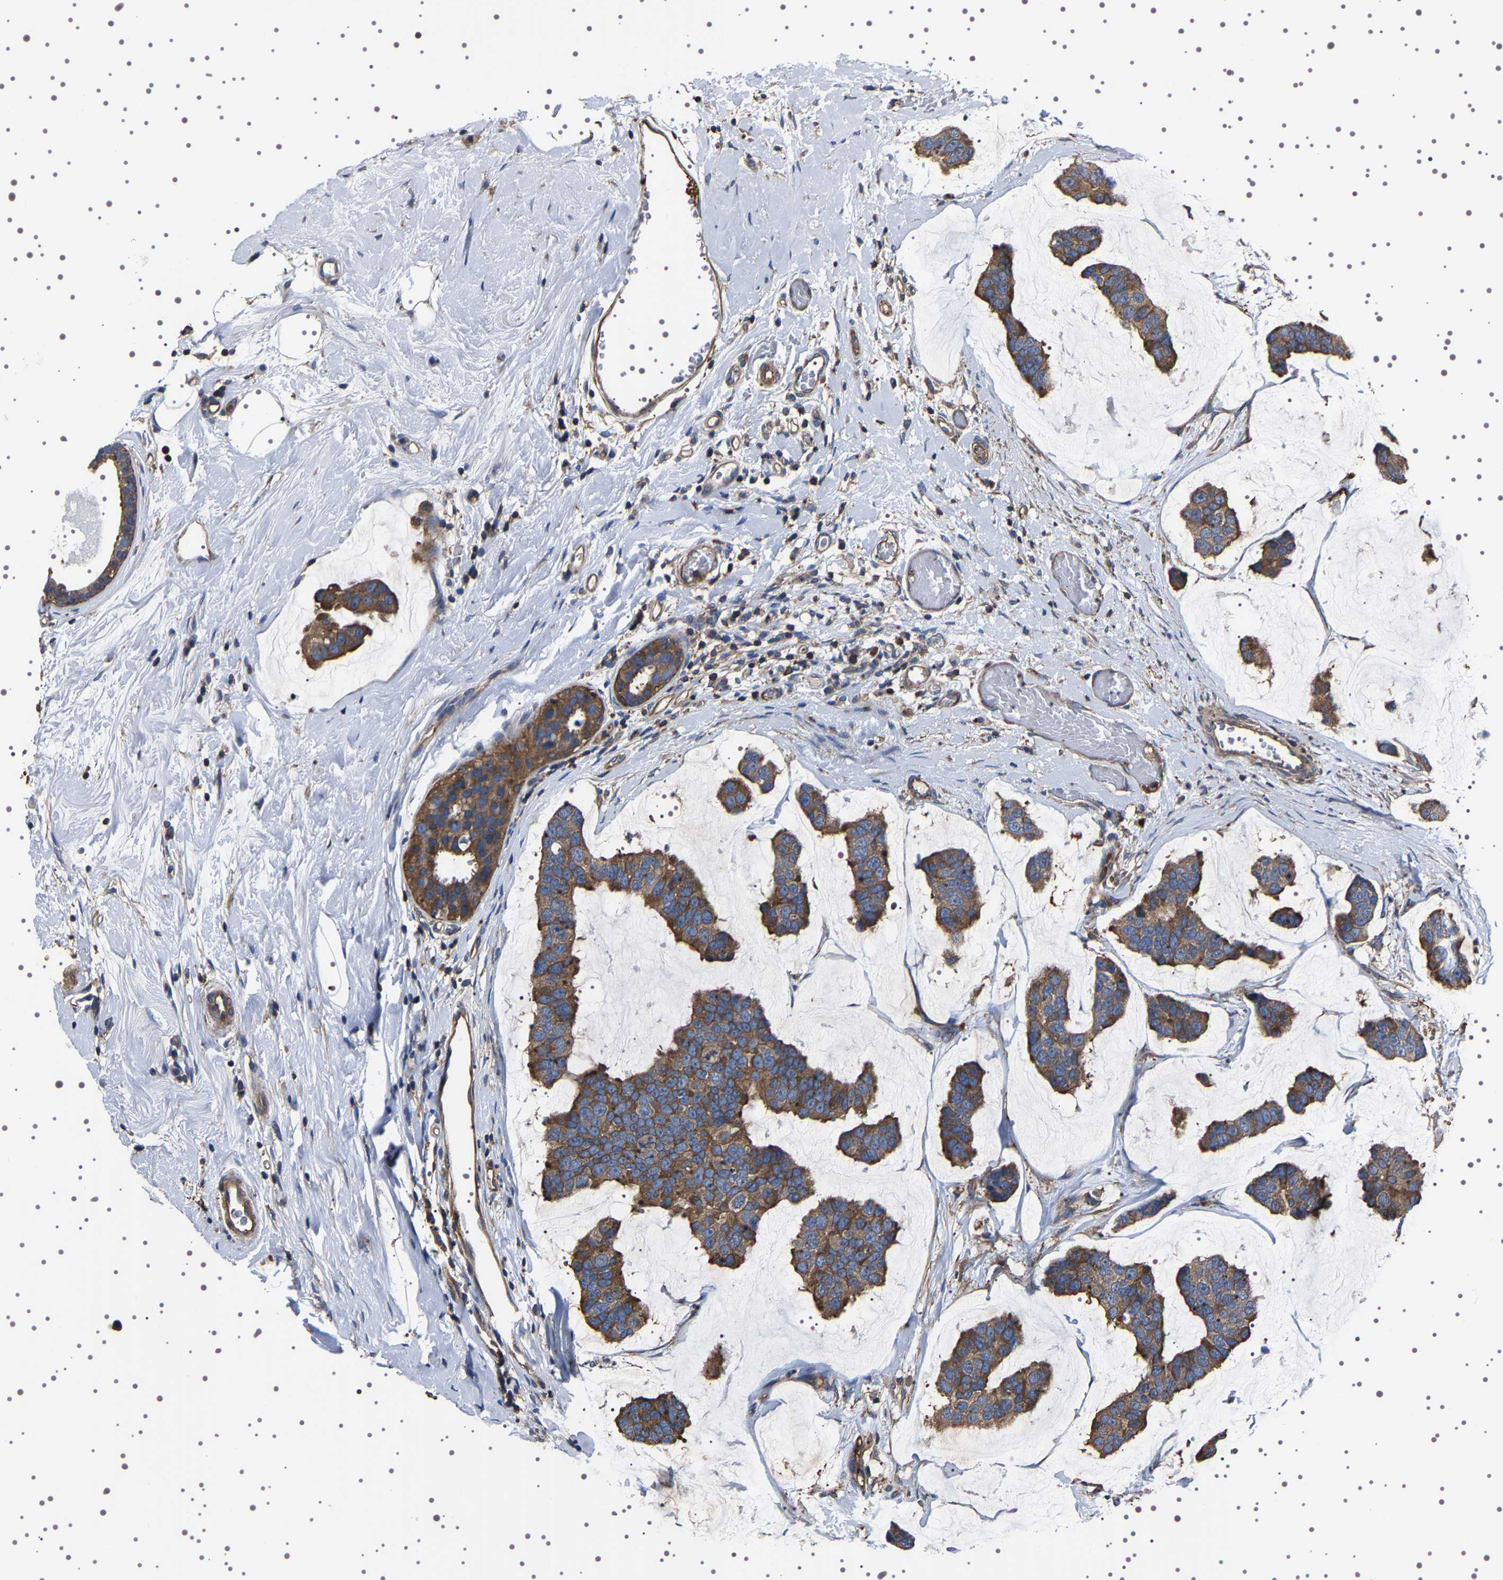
{"staining": {"intensity": "moderate", "quantity": ">75%", "location": "cytoplasmic/membranous"}, "tissue": "breast cancer", "cell_type": "Tumor cells", "image_type": "cancer", "snomed": [{"axis": "morphology", "description": "Normal tissue, NOS"}, {"axis": "morphology", "description": "Duct carcinoma"}, {"axis": "topography", "description": "Breast"}], "caption": "DAB immunohistochemical staining of breast cancer (intraductal carcinoma) demonstrates moderate cytoplasmic/membranous protein staining in approximately >75% of tumor cells. (DAB = brown stain, brightfield microscopy at high magnification).", "gene": "WDR1", "patient": {"sex": "female", "age": 50}}